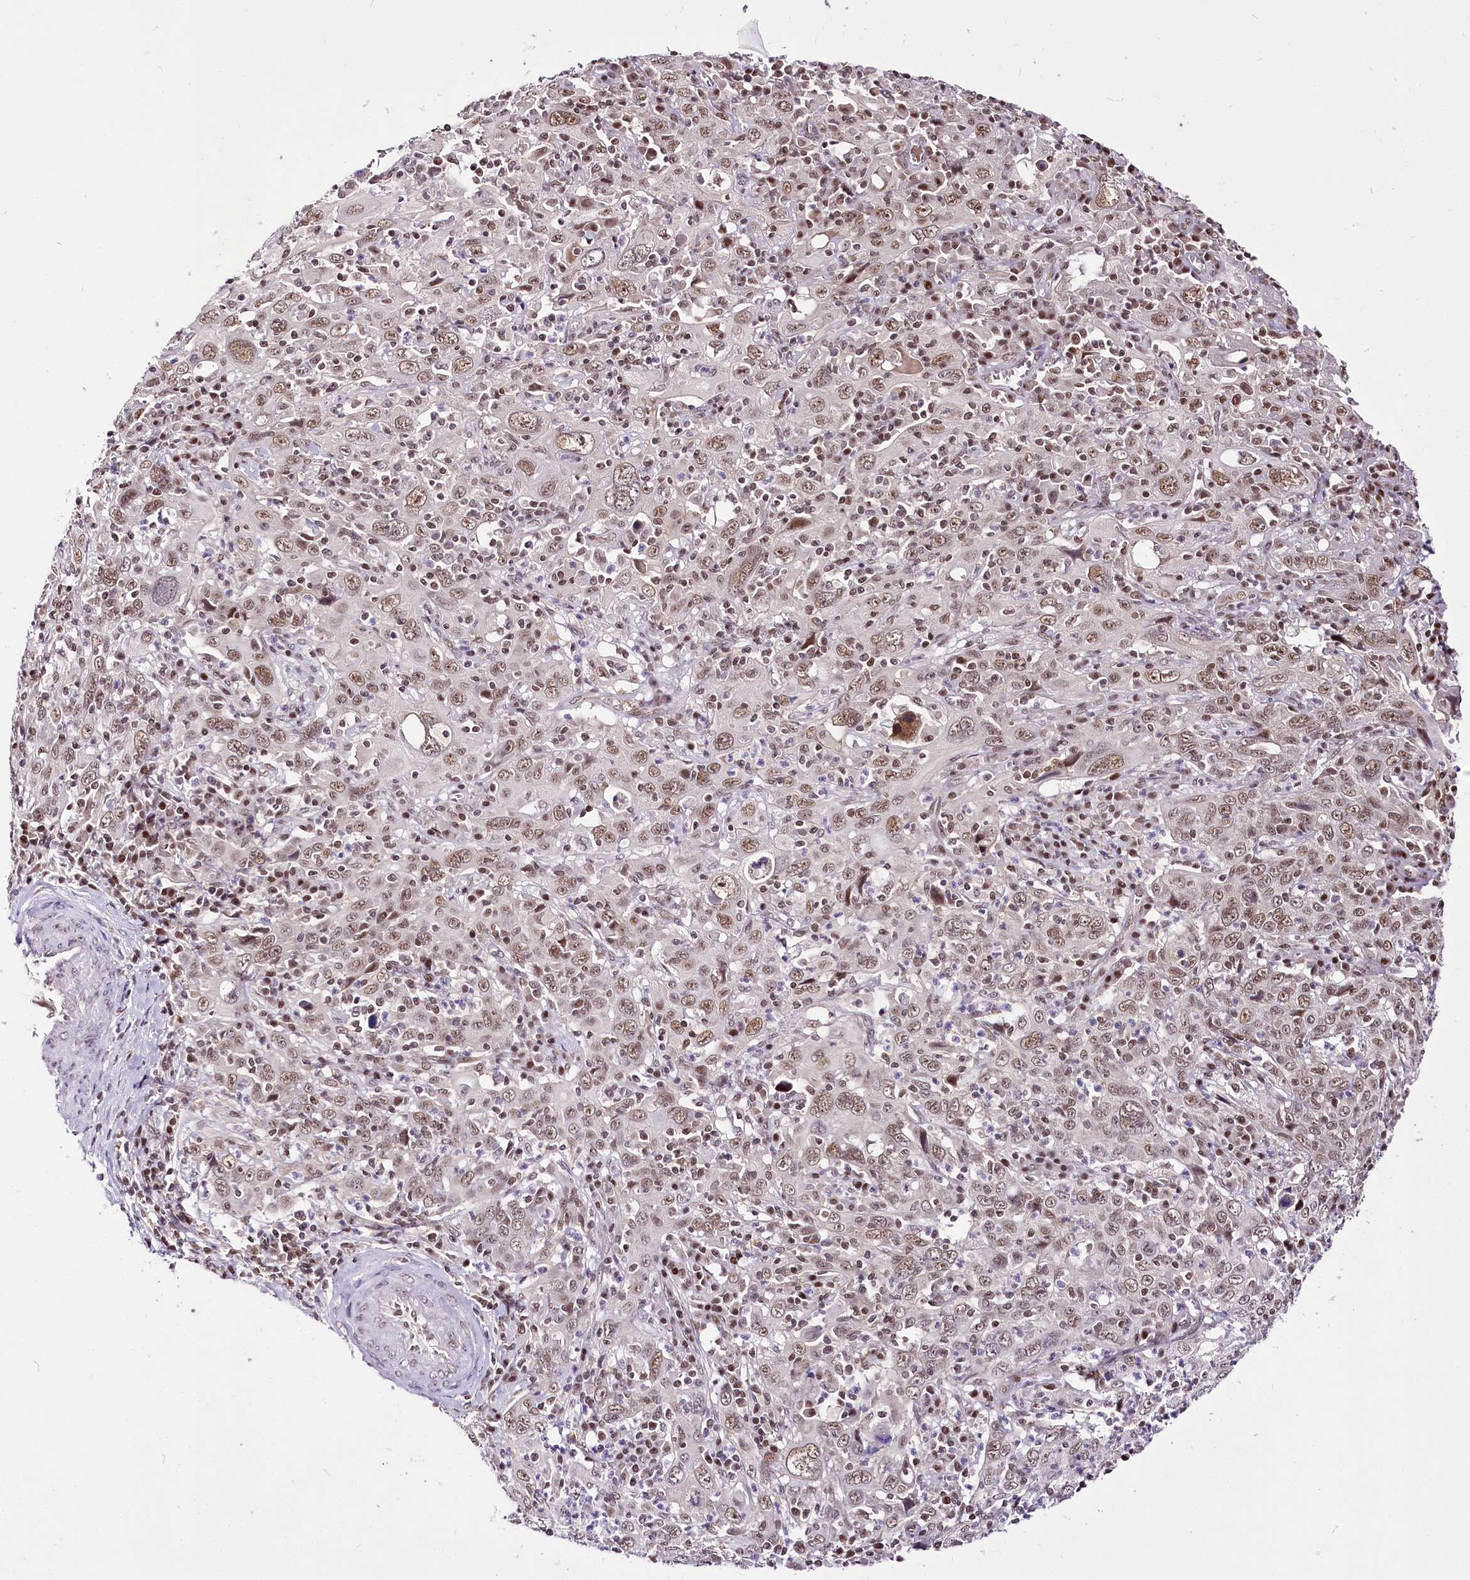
{"staining": {"intensity": "moderate", "quantity": ">75%", "location": "nuclear"}, "tissue": "cervical cancer", "cell_type": "Tumor cells", "image_type": "cancer", "snomed": [{"axis": "morphology", "description": "Squamous cell carcinoma, NOS"}, {"axis": "topography", "description": "Cervix"}], "caption": "DAB immunohistochemical staining of human cervical cancer reveals moderate nuclear protein positivity in about >75% of tumor cells. The staining is performed using DAB (3,3'-diaminobenzidine) brown chromogen to label protein expression. The nuclei are counter-stained blue using hematoxylin.", "gene": "POLA2", "patient": {"sex": "female", "age": 46}}